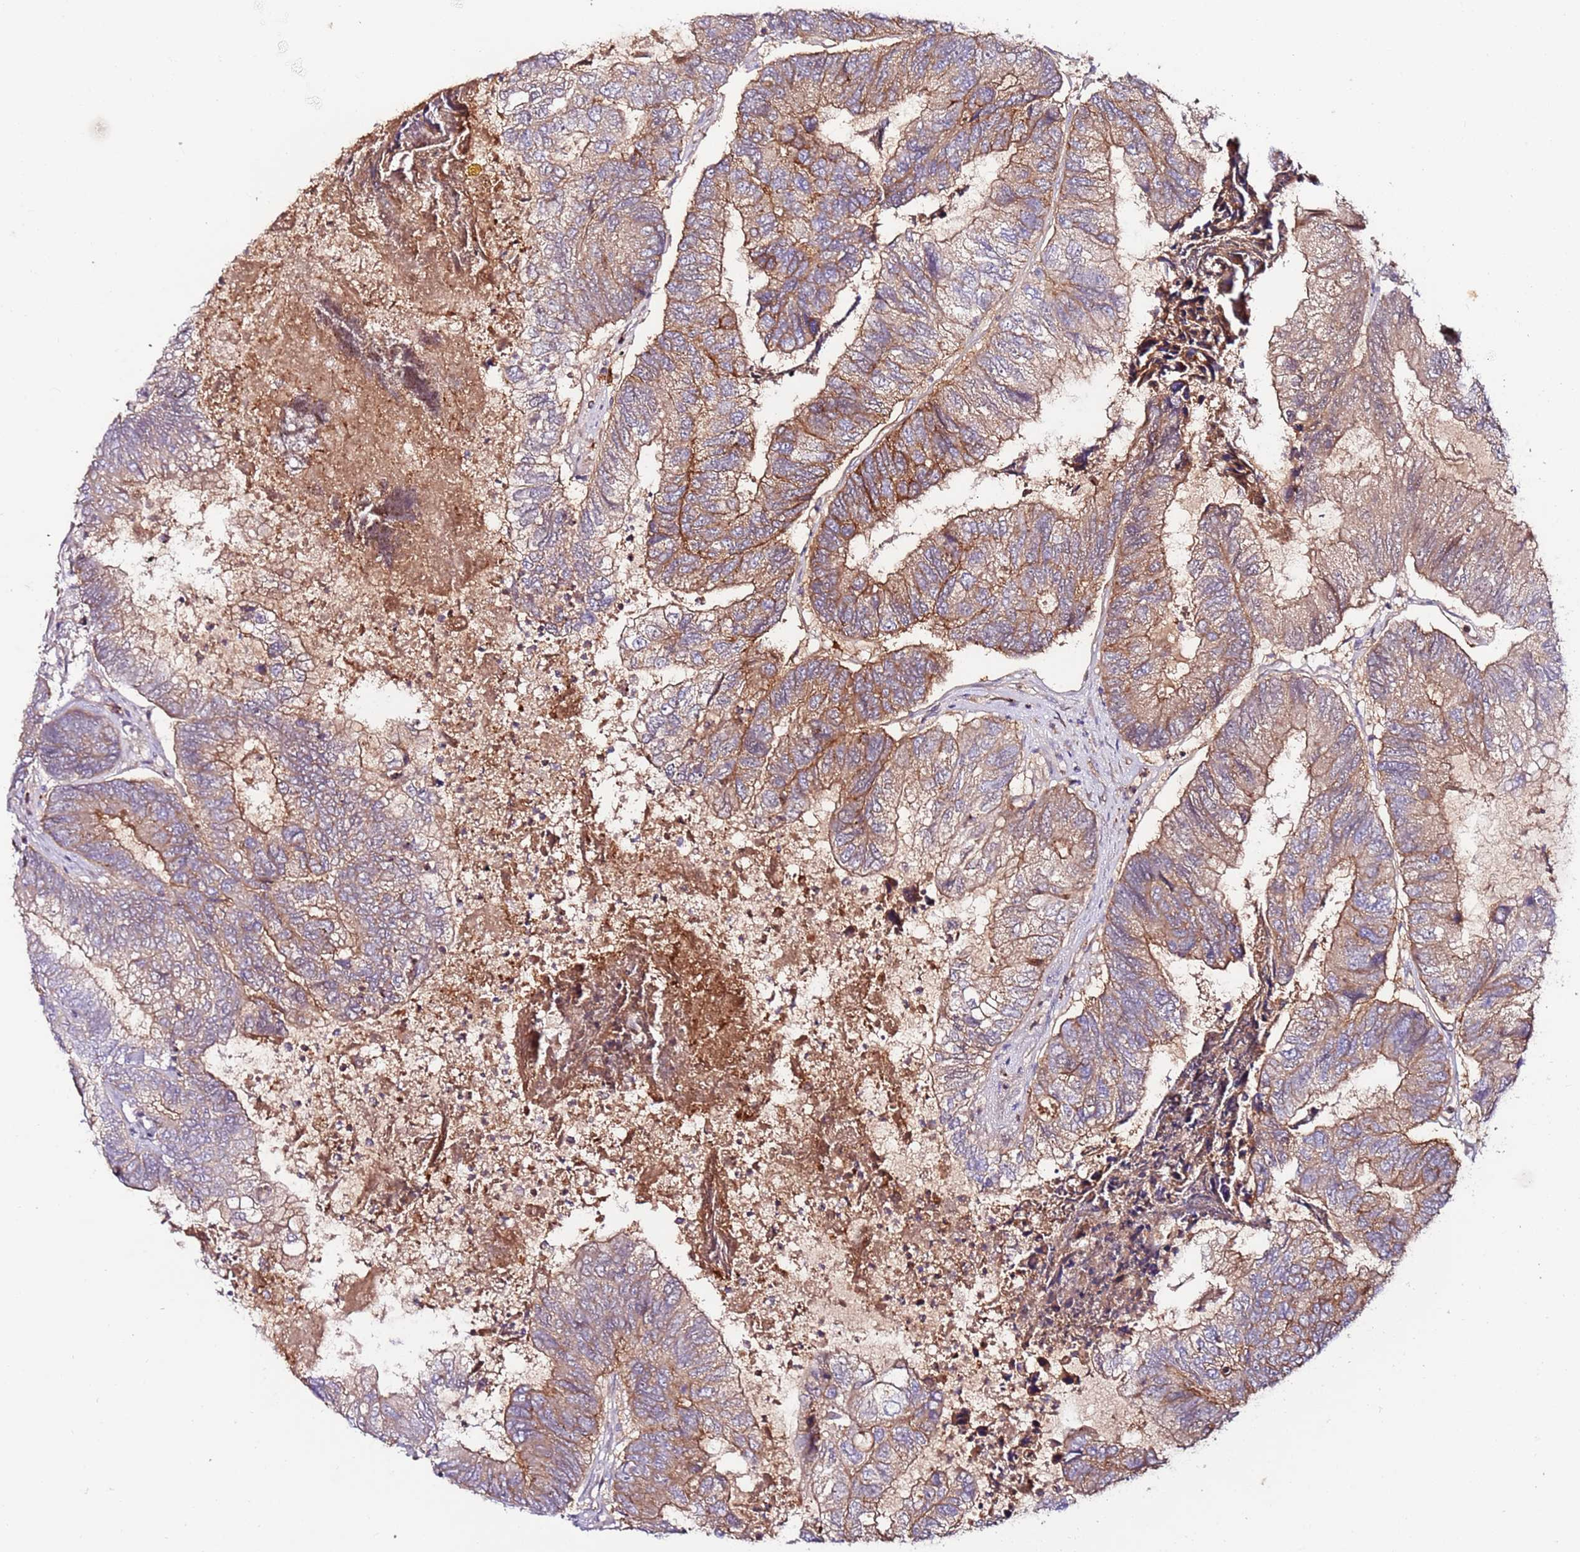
{"staining": {"intensity": "moderate", "quantity": ">75%", "location": "cytoplasmic/membranous"}, "tissue": "colorectal cancer", "cell_type": "Tumor cells", "image_type": "cancer", "snomed": [{"axis": "morphology", "description": "Adenocarcinoma, NOS"}, {"axis": "topography", "description": "Colon"}], "caption": "Colorectal cancer (adenocarcinoma) stained with immunohistochemistry (IHC) reveals moderate cytoplasmic/membranous expression in approximately >75% of tumor cells.", "gene": "FLVCR1", "patient": {"sex": "female", "age": 67}}